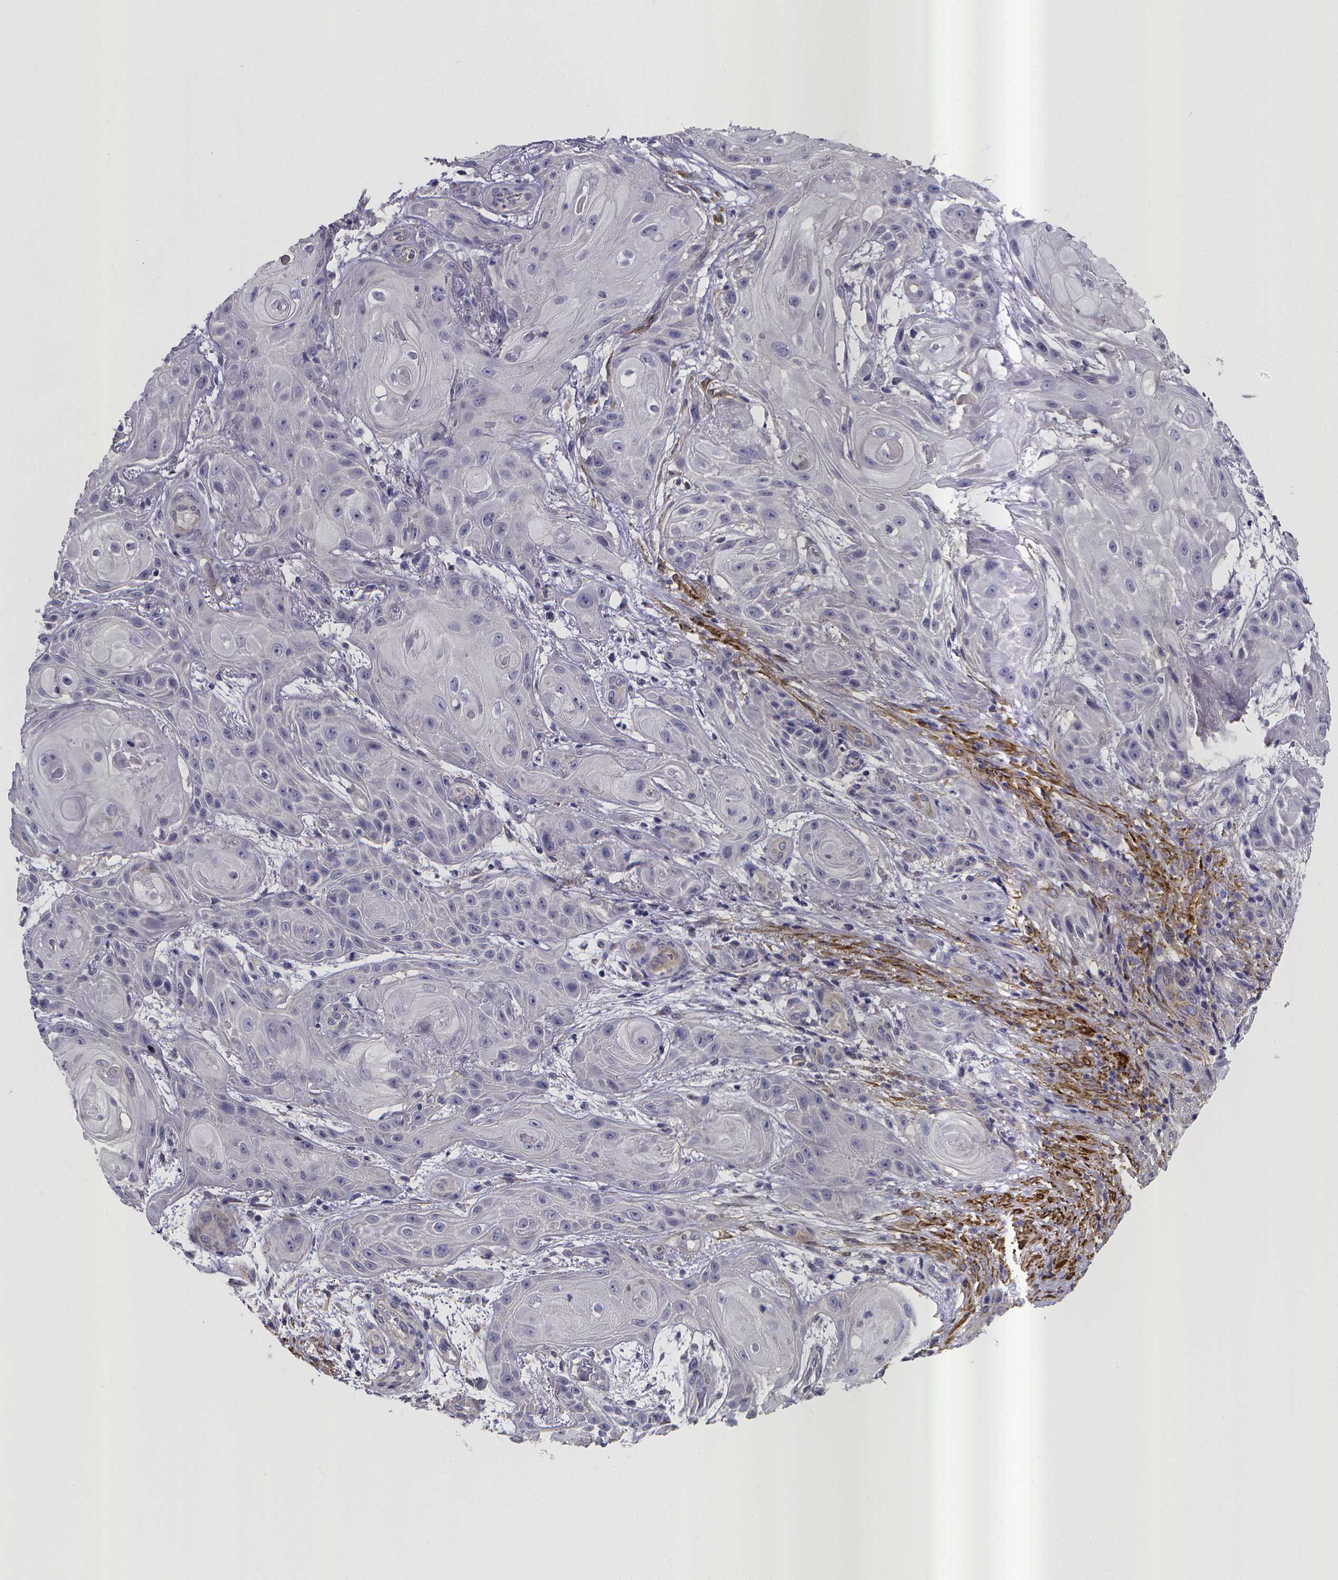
{"staining": {"intensity": "negative", "quantity": "none", "location": "none"}, "tissue": "skin cancer", "cell_type": "Tumor cells", "image_type": "cancer", "snomed": [{"axis": "morphology", "description": "Squamous cell carcinoma, NOS"}, {"axis": "topography", "description": "Skin"}], "caption": "Skin cancer (squamous cell carcinoma) stained for a protein using immunohistochemistry (IHC) demonstrates no positivity tumor cells.", "gene": "RERG", "patient": {"sex": "male", "age": 62}}